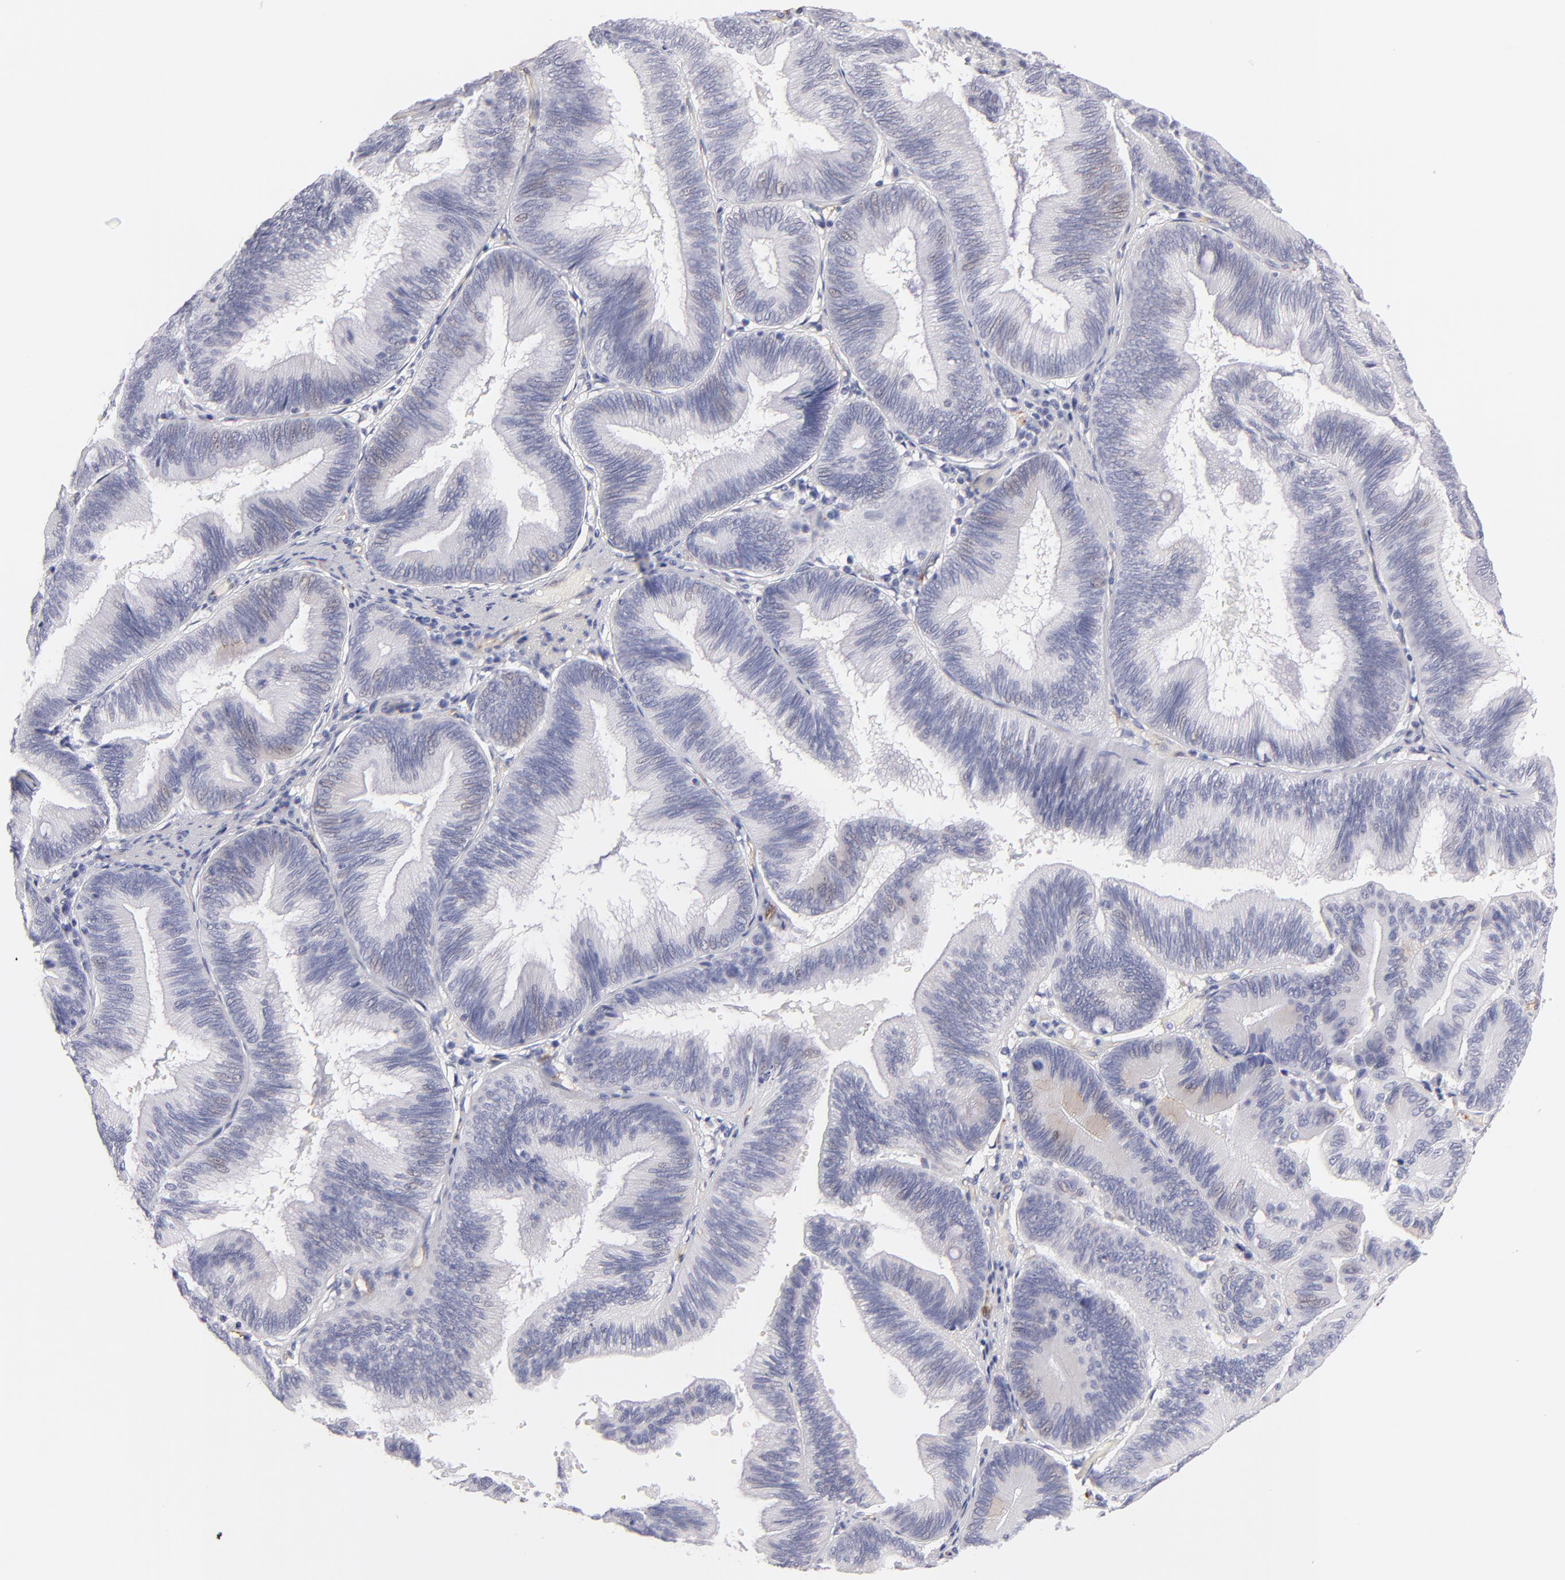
{"staining": {"intensity": "negative", "quantity": "none", "location": "none"}, "tissue": "pancreatic cancer", "cell_type": "Tumor cells", "image_type": "cancer", "snomed": [{"axis": "morphology", "description": "Adenocarcinoma, NOS"}, {"axis": "topography", "description": "Pancreas"}], "caption": "A high-resolution image shows IHC staining of adenocarcinoma (pancreatic), which exhibits no significant positivity in tumor cells. The staining was performed using DAB (3,3'-diaminobenzidine) to visualize the protein expression in brown, while the nuclei were stained in blue with hematoxylin (Magnification: 20x).", "gene": "PLVAP", "patient": {"sex": "male", "age": 82}}